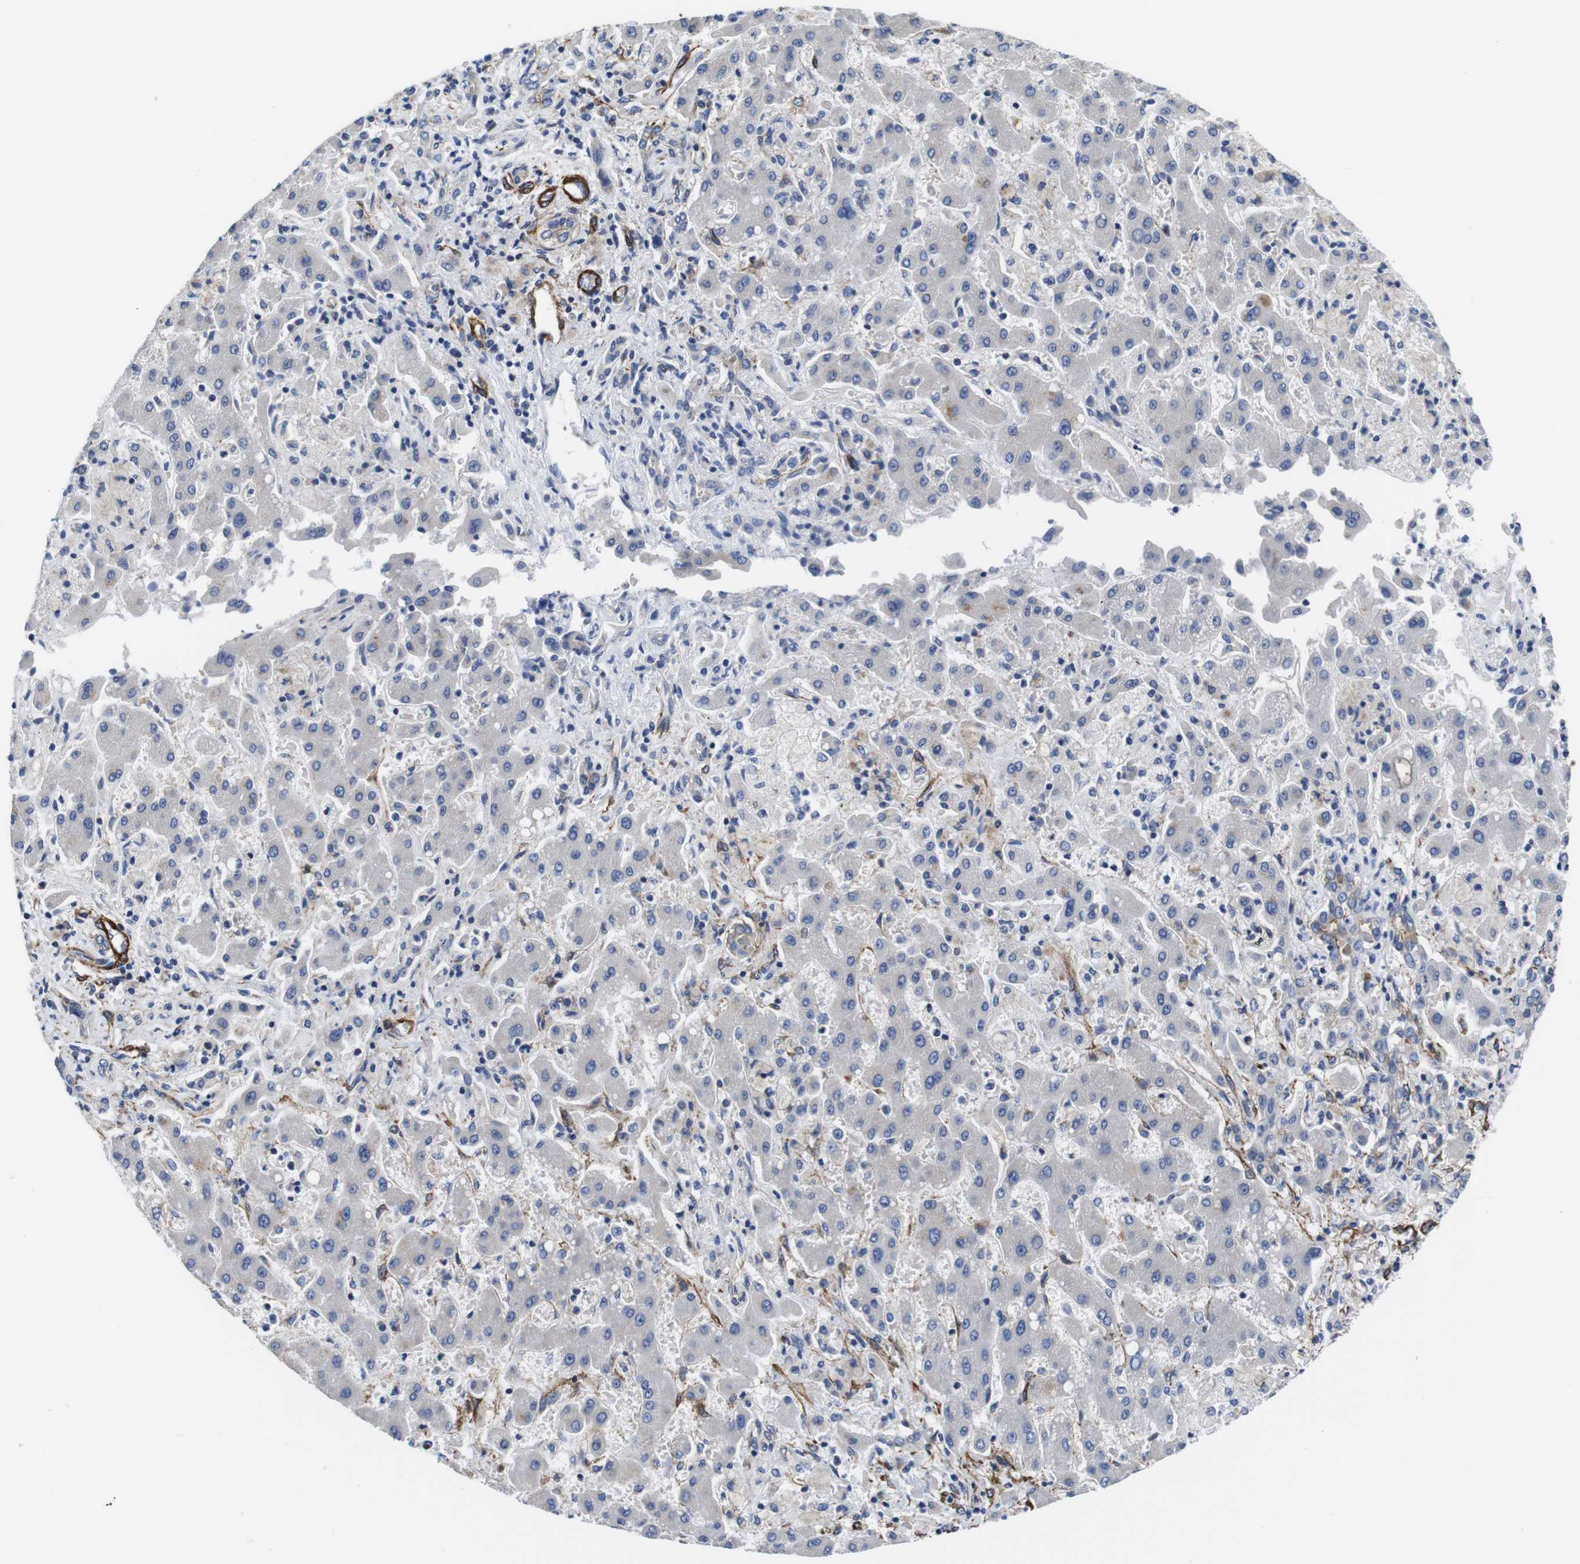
{"staining": {"intensity": "negative", "quantity": "none", "location": "none"}, "tissue": "liver cancer", "cell_type": "Tumor cells", "image_type": "cancer", "snomed": [{"axis": "morphology", "description": "Cholangiocarcinoma"}, {"axis": "topography", "description": "Liver"}], "caption": "The micrograph reveals no significant expression in tumor cells of cholangiocarcinoma (liver).", "gene": "WNT10A", "patient": {"sex": "male", "age": 50}}